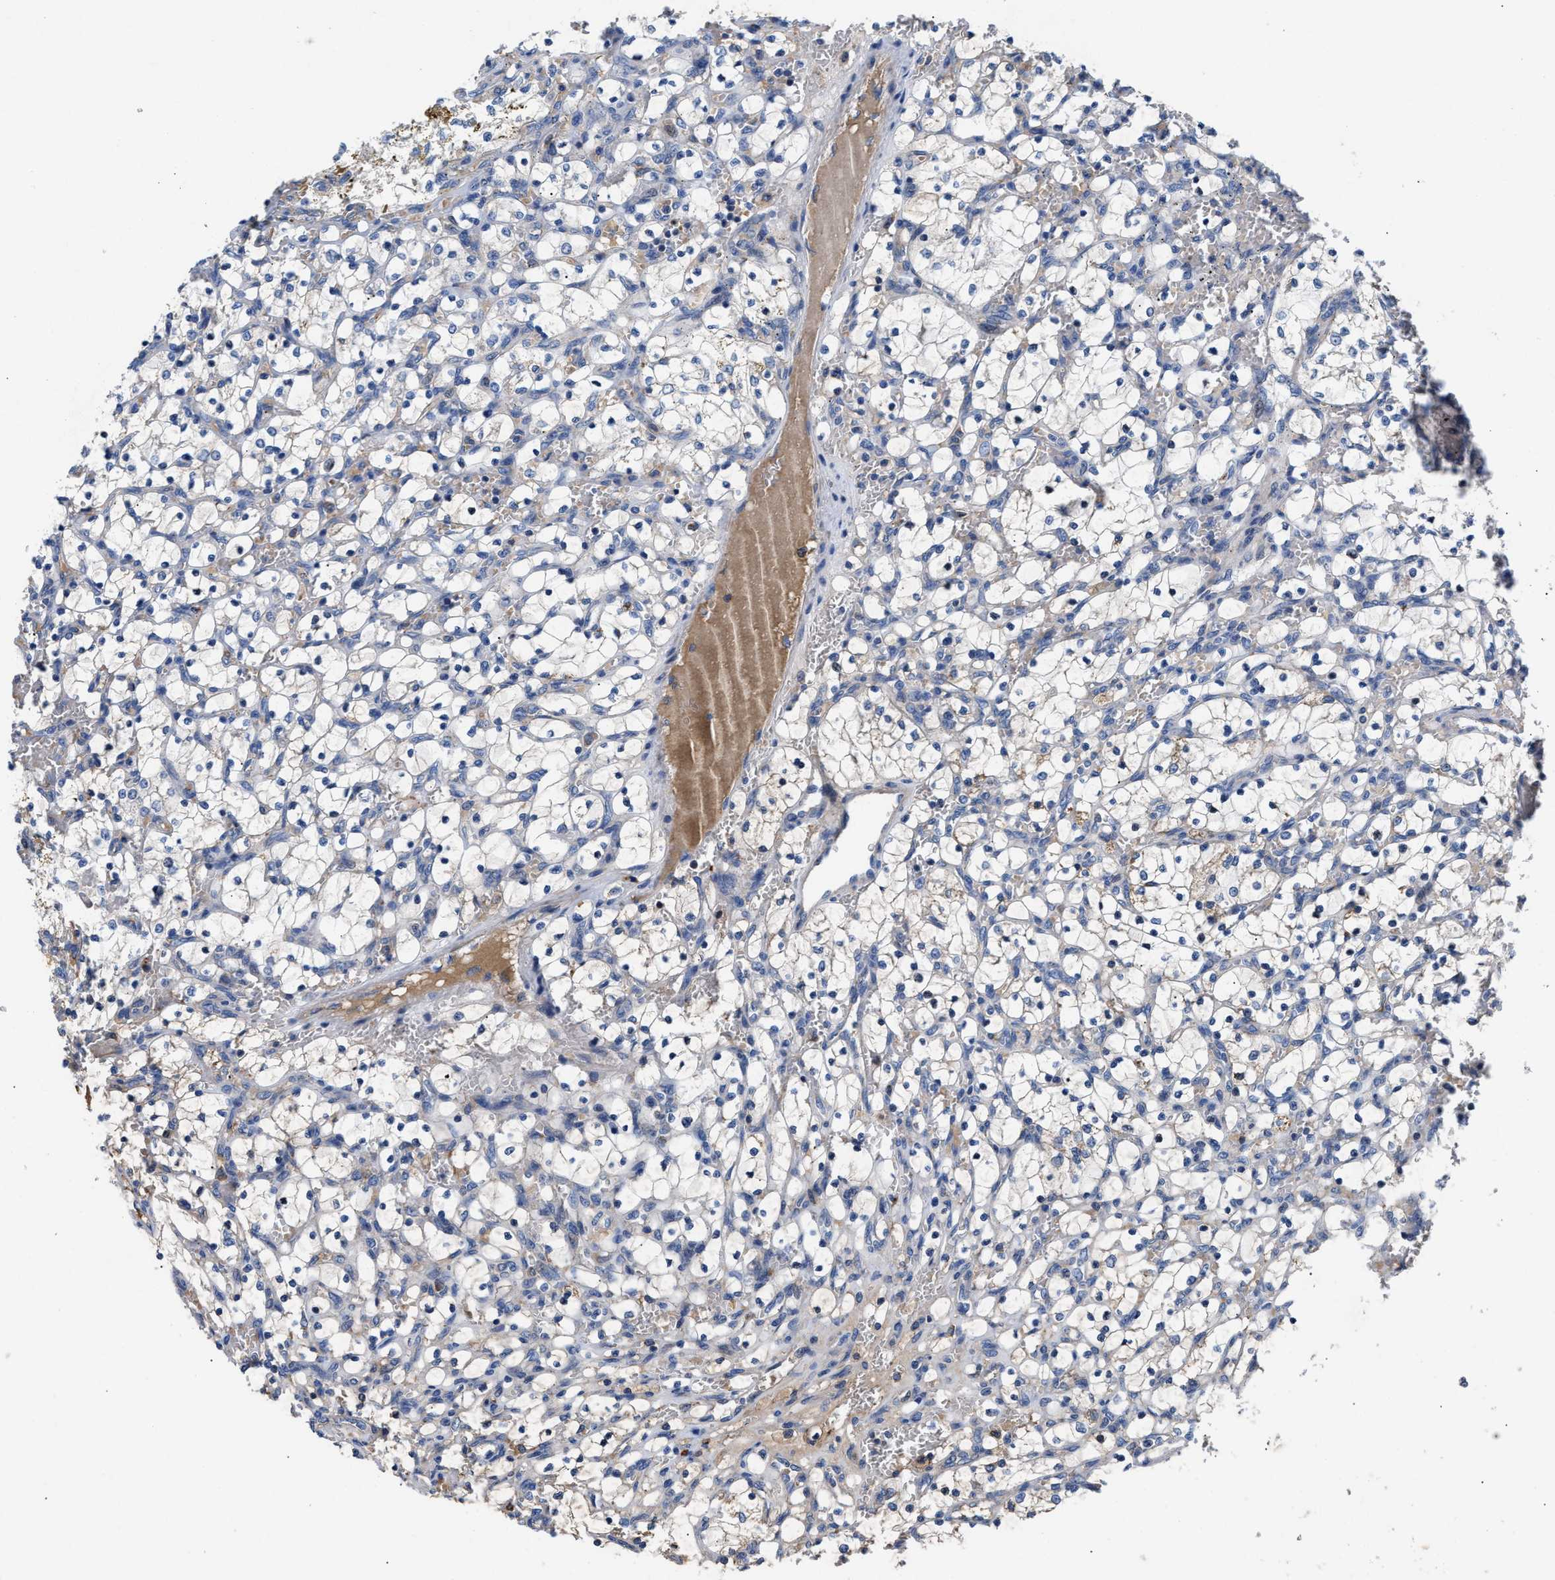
{"staining": {"intensity": "negative", "quantity": "none", "location": "none"}, "tissue": "renal cancer", "cell_type": "Tumor cells", "image_type": "cancer", "snomed": [{"axis": "morphology", "description": "Adenocarcinoma, NOS"}, {"axis": "topography", "description": "Kidney"}], "caption": "Tumor cells show no significant staining in renal adenocarcinoma. (Brightfield microscopy of DAB (3,3'-diaminobenzidine) IHC at high magnification).", "gene": "CCDC171", "patient": {"sex": "female", "age": 69}}